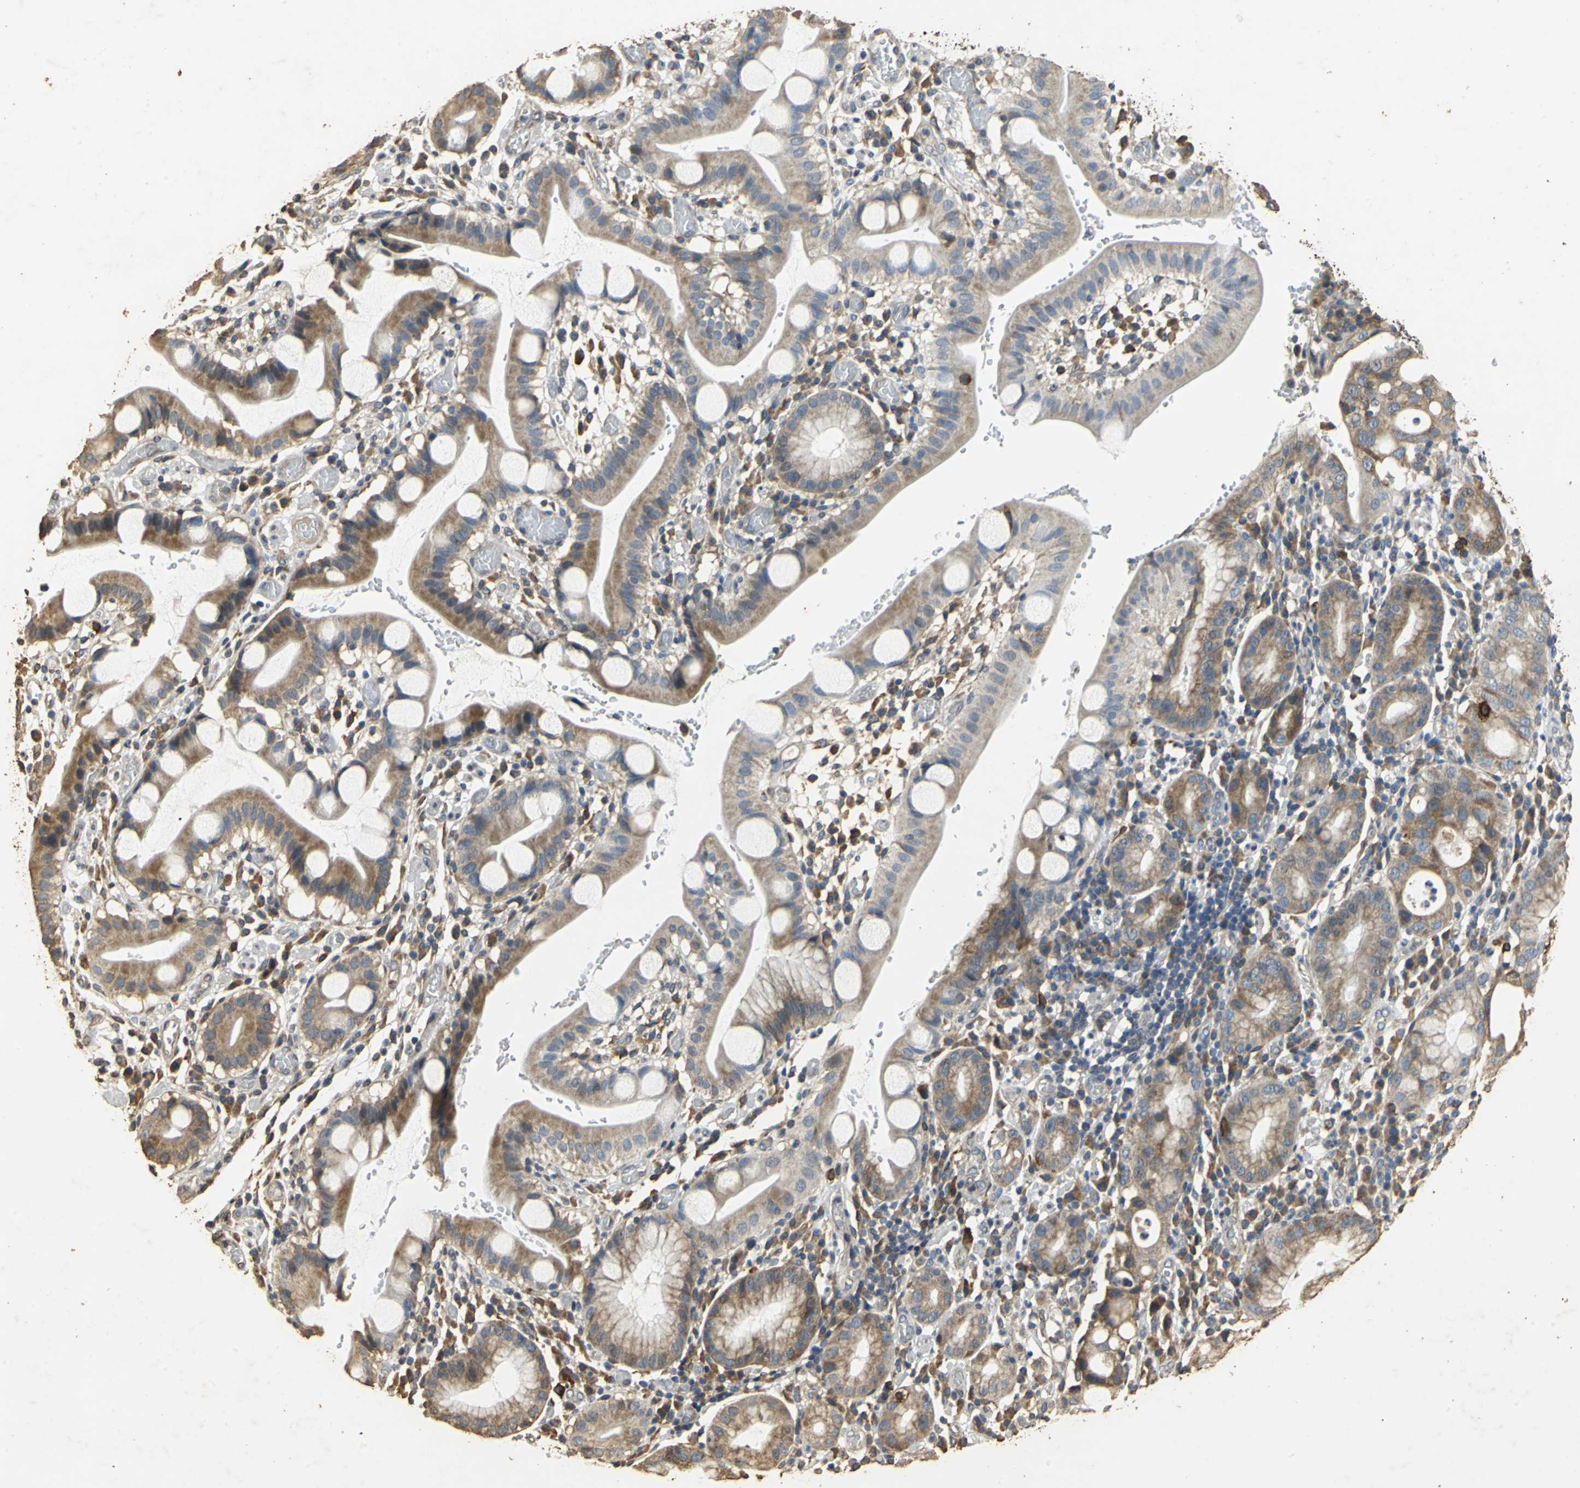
{"staining": {"intensity": "moderate", "quantity": ">75%", "location": "cytoplasmic/membranous"}, "tissue": "stomach cancer", "cell_type": "Tumor cells", "image_type": "cancer", "snomed": [{"axis": "morphology", "description": "Adenocarcinoma, NOS"}, {"axis": "topography", "description": "Stomach"}], "caption": "IHC (DAB) staining of adenocarcinoma (stomach) displays moderate cytoplasmic/membranous protein positivity in approximately >75% of tumor cells.", "gene": "ACSL4", "patient": {"sex": "female", "age": 75}}